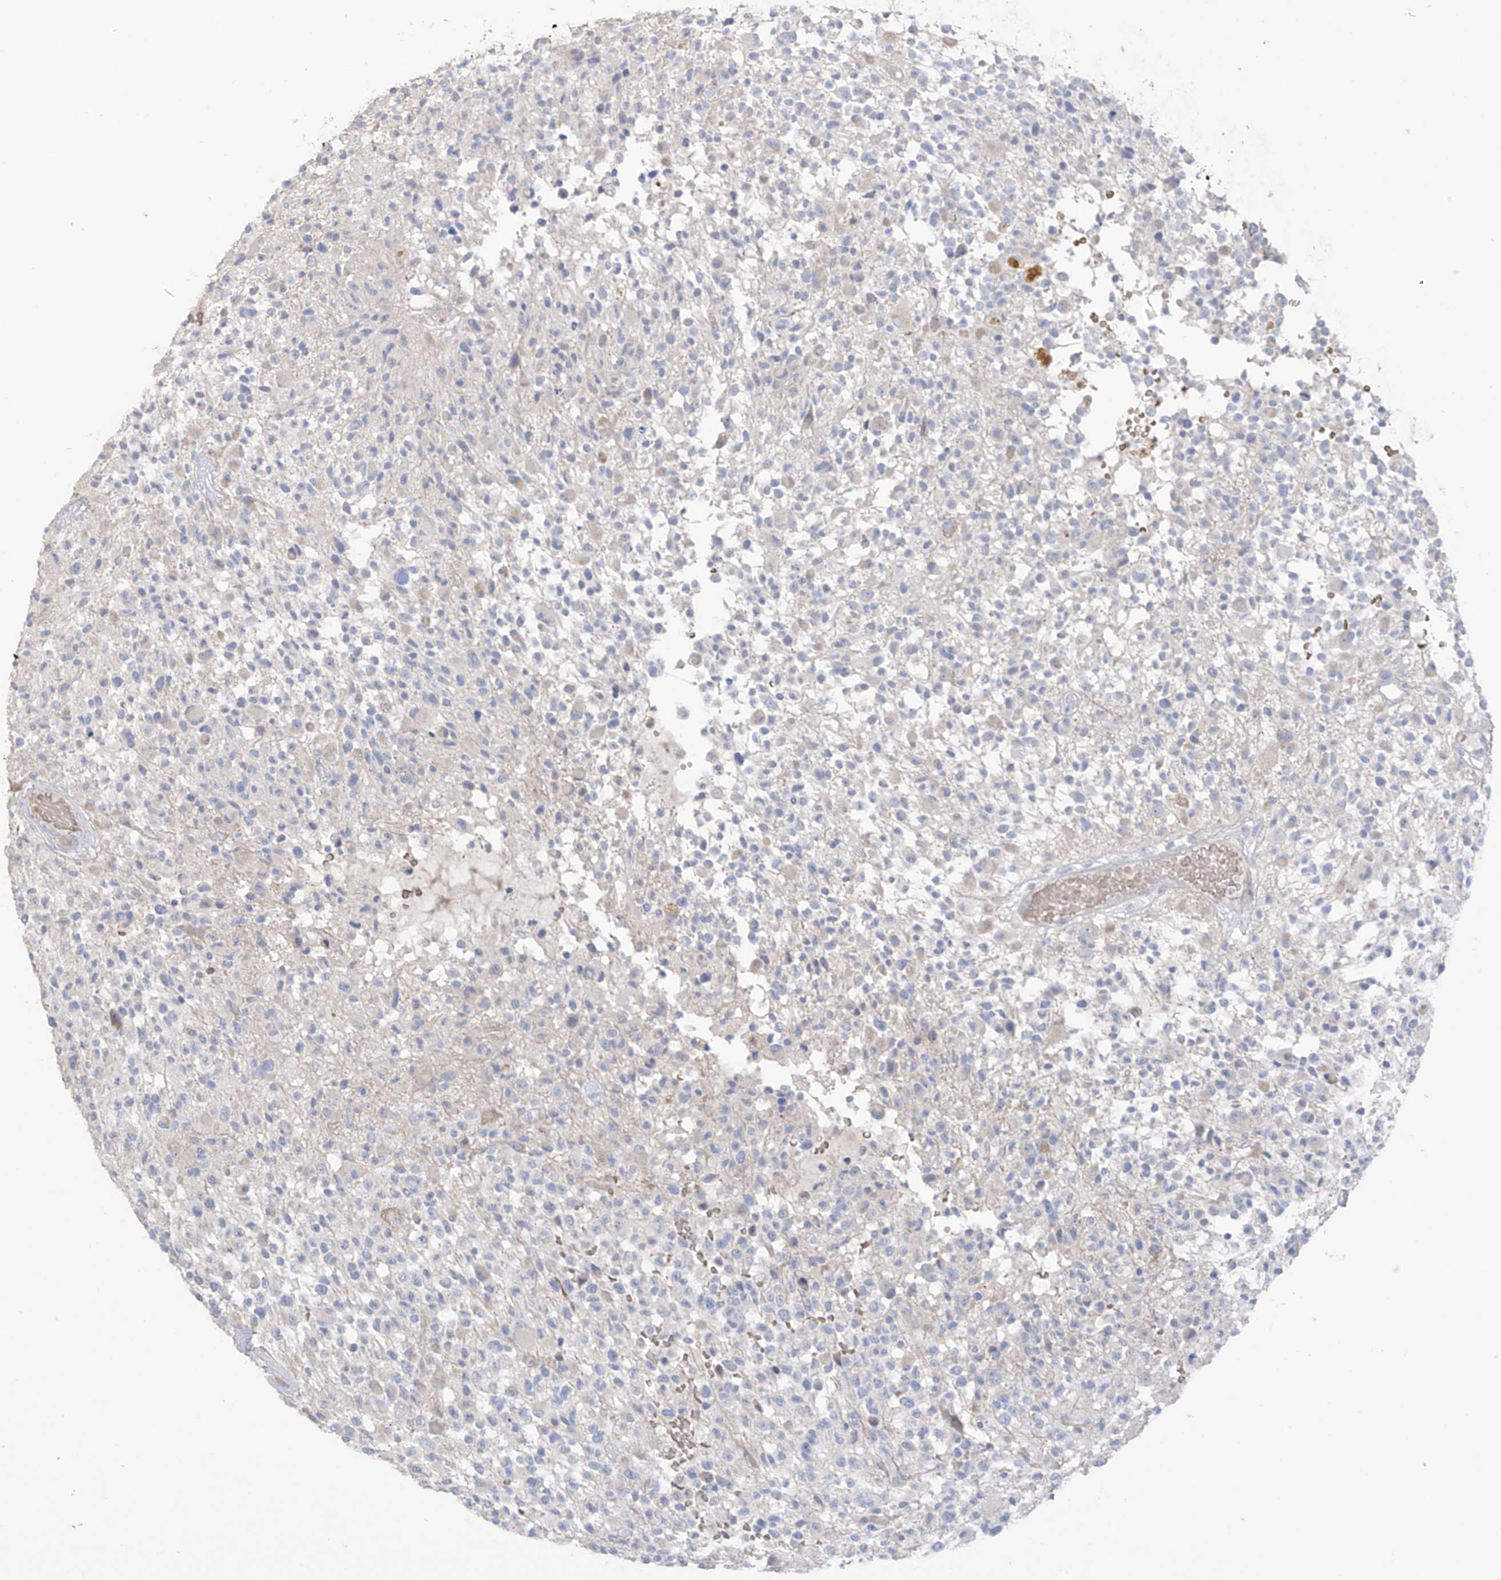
{"staining": {"intensity": "negative", "quantity": "none", "location": "none"}, "tissue": "glioma", "cell_type": "Tumor cells", "image_type": "cancer", "snomed": [{"axis": "morphology", "description": "Glioma, malignant, High grade"}, {"axis": "morphology", "description": "Glioblastoma, NOS"}, {"axis": "topography", "description": "Brain"}], "caption": "This is a photomicrograph of IHC staining of malignant glioma (high-grade), which shows no staining in tumor cells.", "gene": "ASPRV1", "patient": {"sex": "male", "age": 60}}